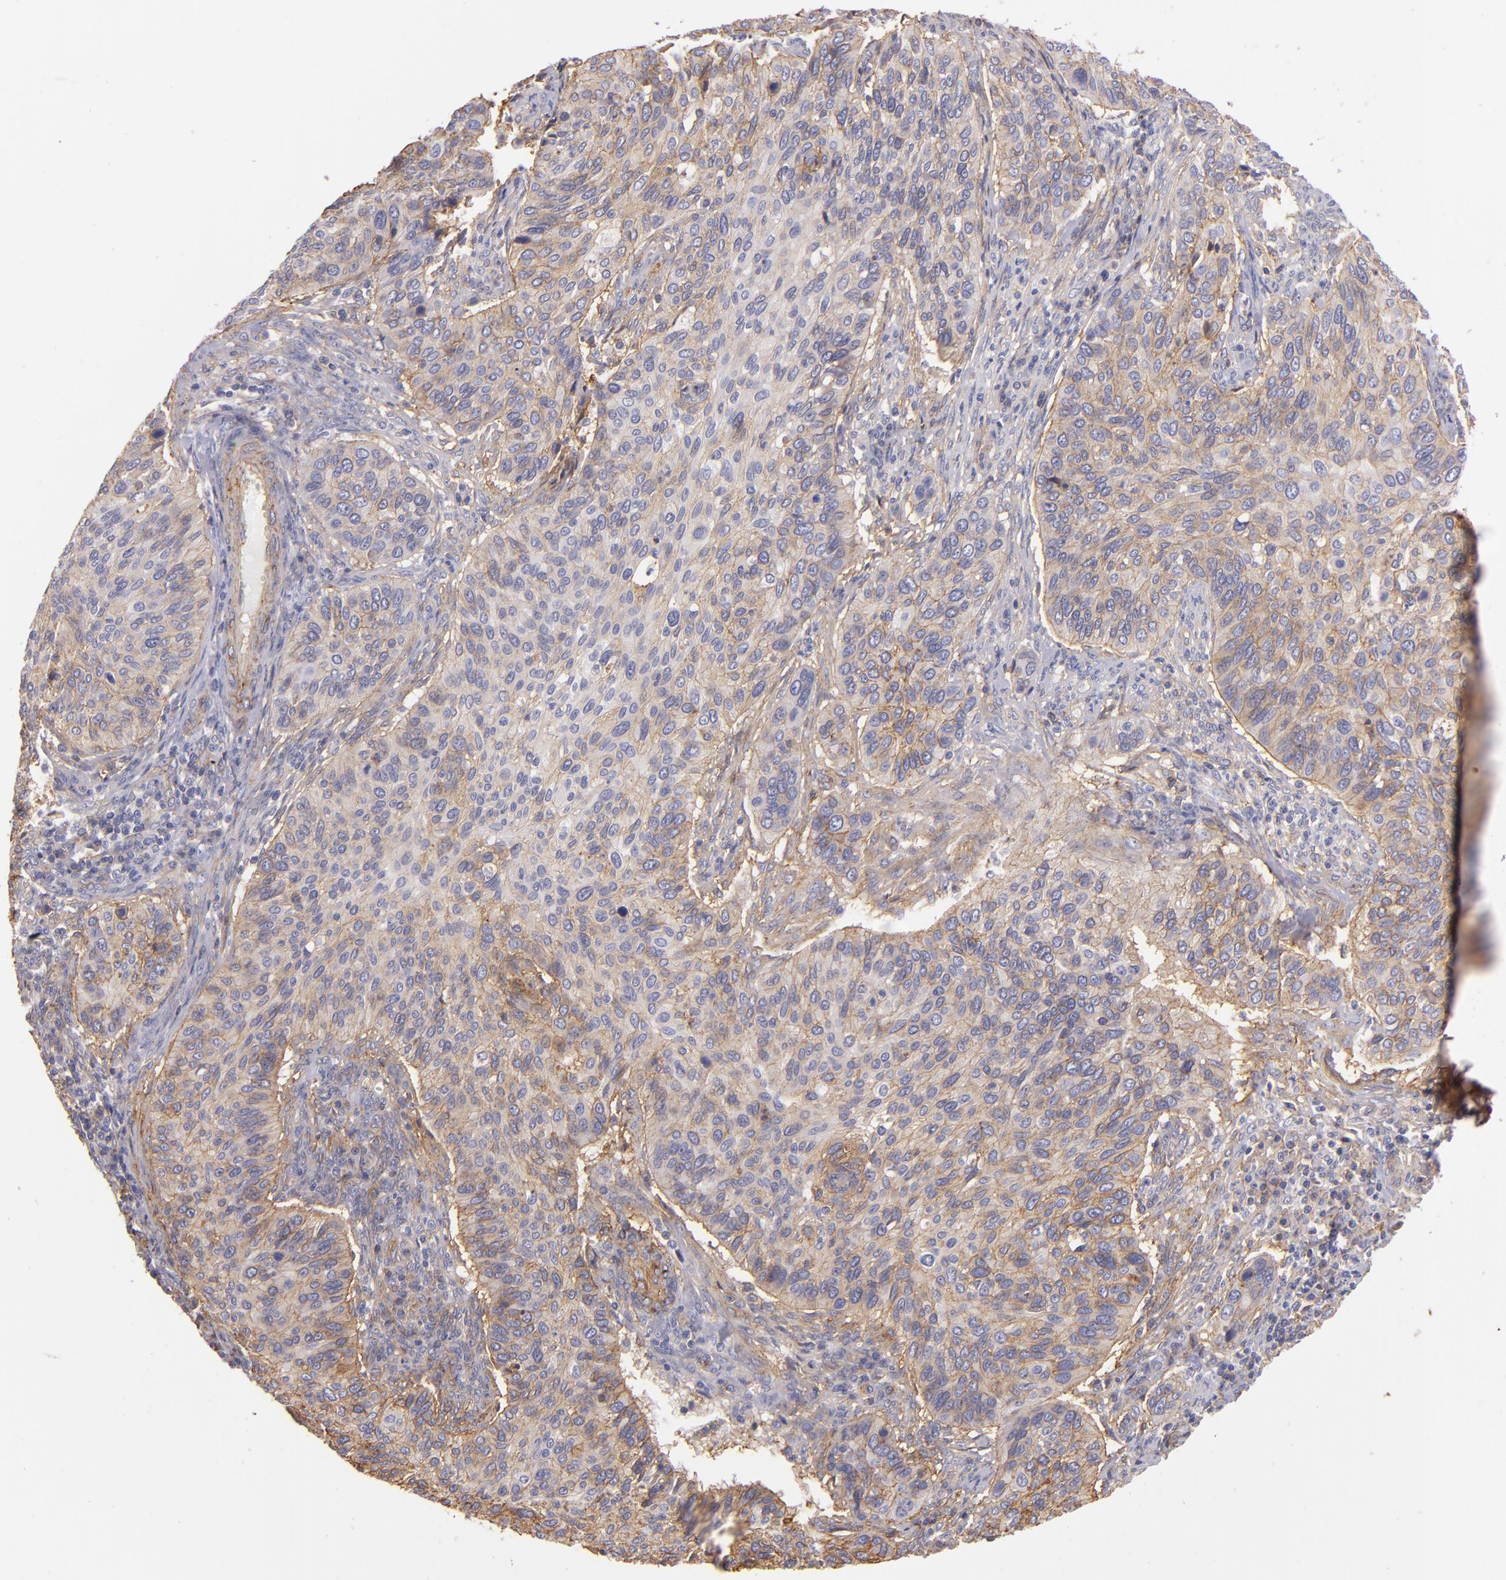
{"staining": {"intensity": "weak", "quantity": "25%-75%", "location": "cytoplasmic/membranous"}, "tissue": "cervical cancer", "cell_type": "Tumor cells", "image_type": "cancer", "snomed": [{"axis": "morphology", "description": "Adenocarcinoma, NOS"}, {"axis": "topography", "description": "Cervix"}], "caption": "Brown immunohistochemical staining in human cervical adenocarcinoma reveals weak cytoplasmic/membranous staining in approximately 25%-75% of tumor cells.", "gene": "CD151", "patient": {"sex": "female", "age": 29}}